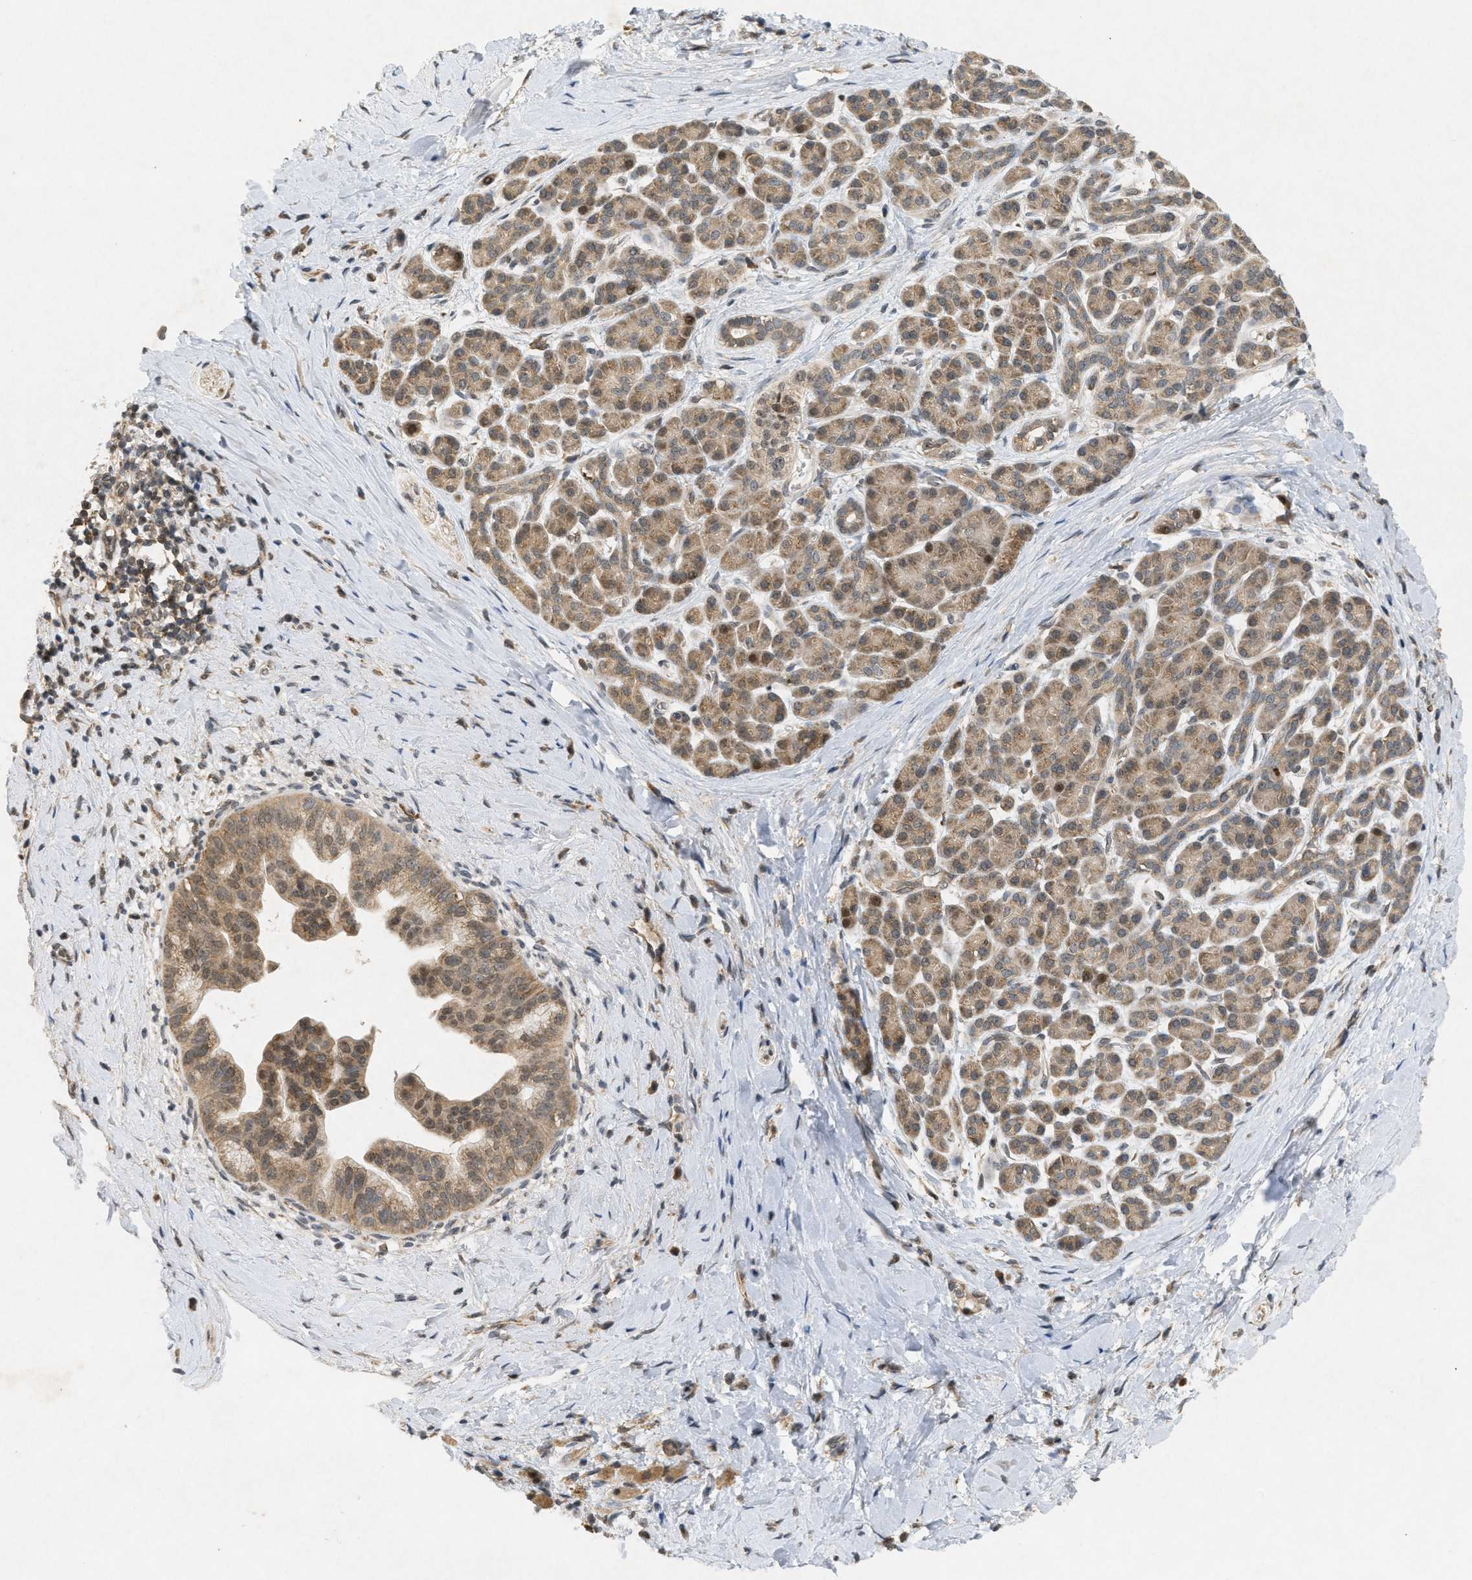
{"staining": {"intensity": "moderate", "quantity": ">75%", "location": "cytoplasmic/membranous"}, "tissue": "pancreatic cancer", "cell_type": "Tumor cells", "image_type": "cancer", "snomed": [{"axis": "morphology", "description": "Adenocarcinoma, NOS"}, {"axis": "topography", "description": "Pancreas"}], "caption": "High-magnification brightfield microscopy of pancreatic adenocarcinoma stained with DAB (3,3'-diaminobenzidine) (brown) and counterstained with hematoxylin (blue). tumor cells exhibit moderate cytoplasmic/membranous positivity is appreciated in approximately>75% of cells.", "gene": "PRKD1", "patient": {"sex": "male", "age": 55}}